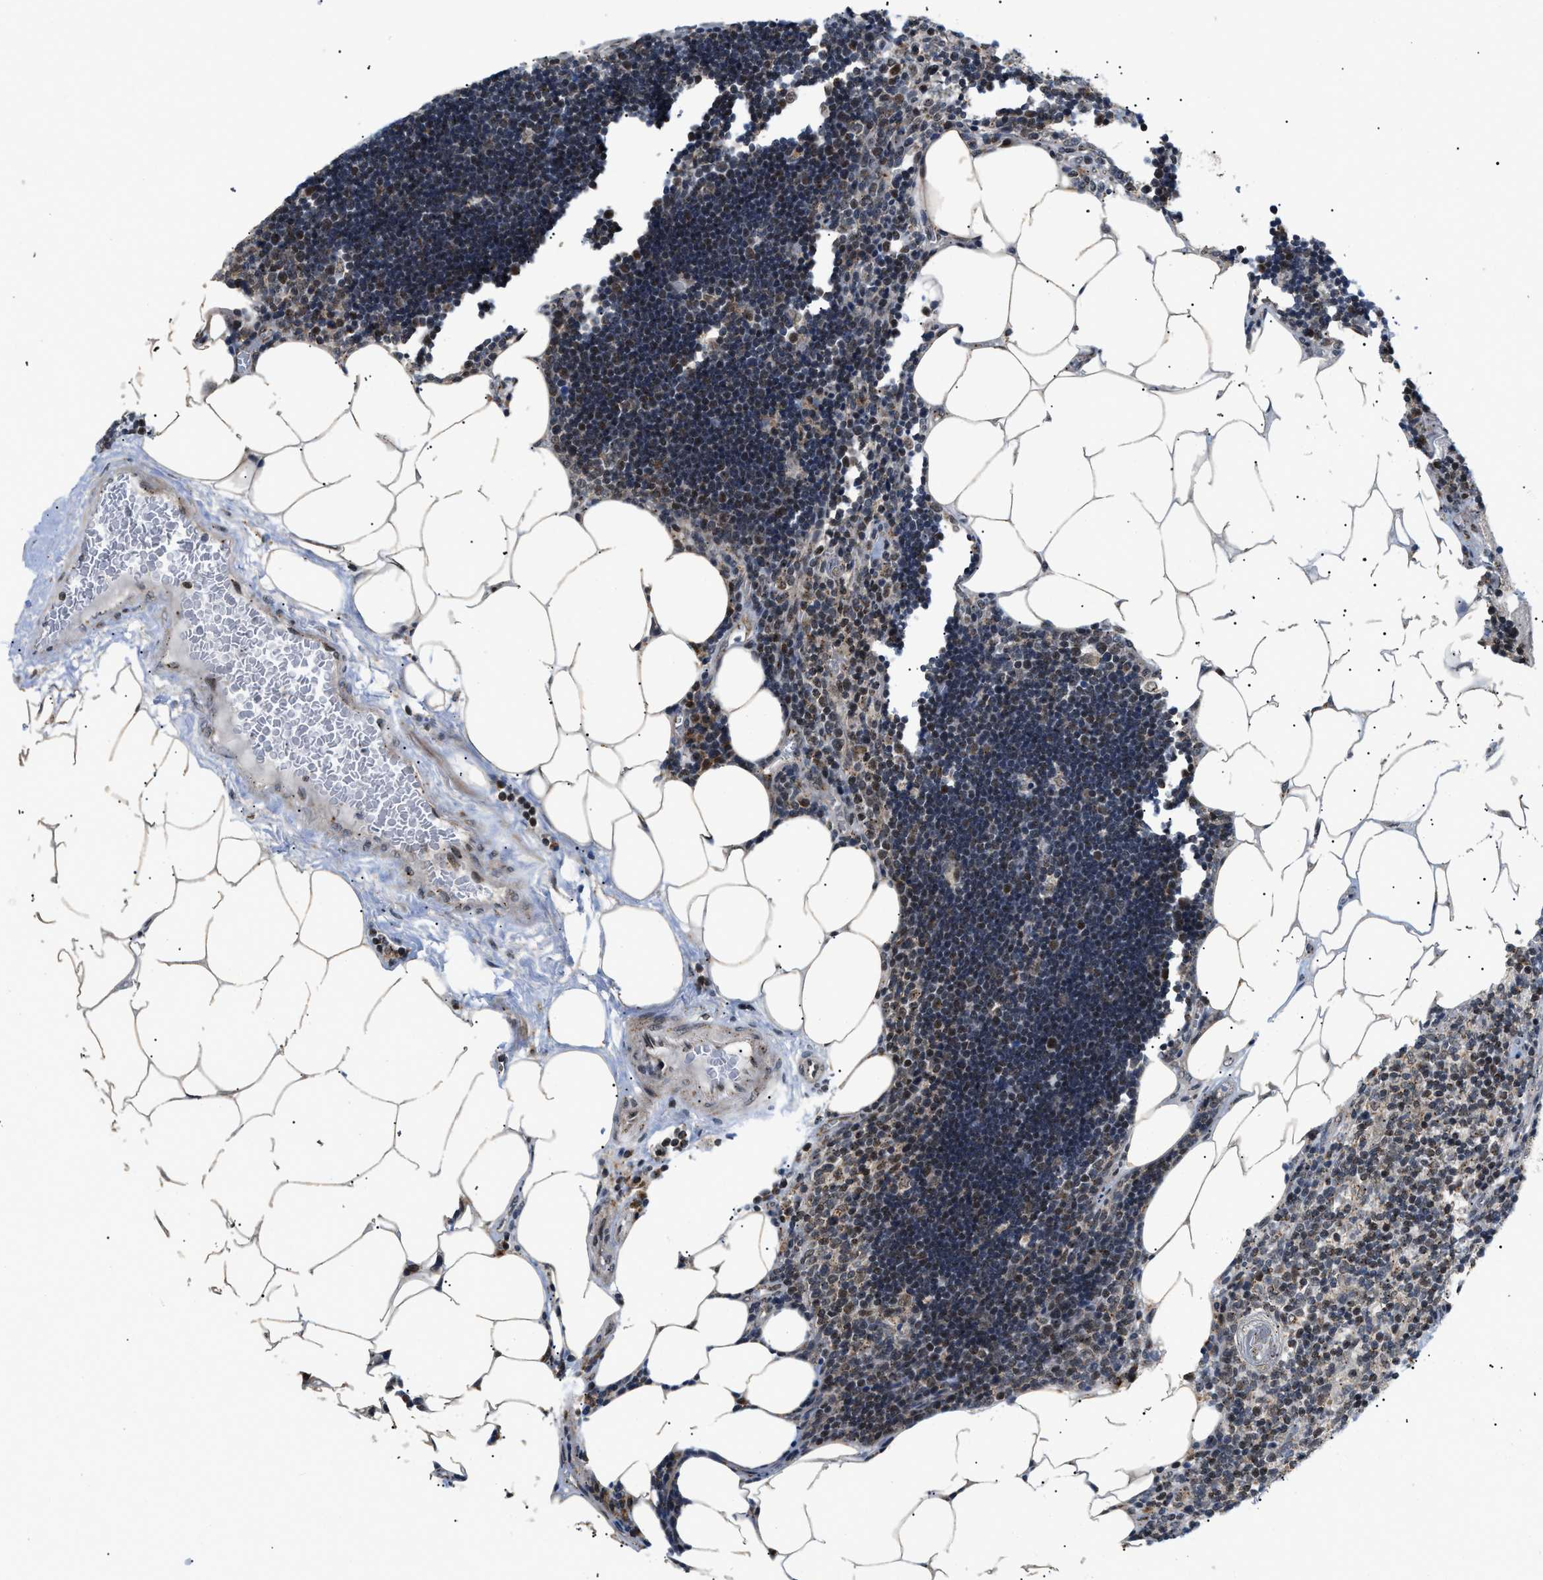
{"staining": {"intensity": "moderate", "quantity": "25%-75%", "location": "nuclear"}, "tissue": "lymph node", "cell_type": "Germinal center cells", "image_type": "normal", "snomed": [{"axis": "morphology", "description": "Normal tissue, NOS"}, {"axis": "topography", "description": "Lymph node"}], "caption": "IHC histopathology image of normal human lymph node stained for a protein (brown), which displays medium levels of moderate nuclear positivity in about 25%-75% of germinal center cells.", "gene": "ZBTB11", "patient": {"sex": "male", "age": 33}}